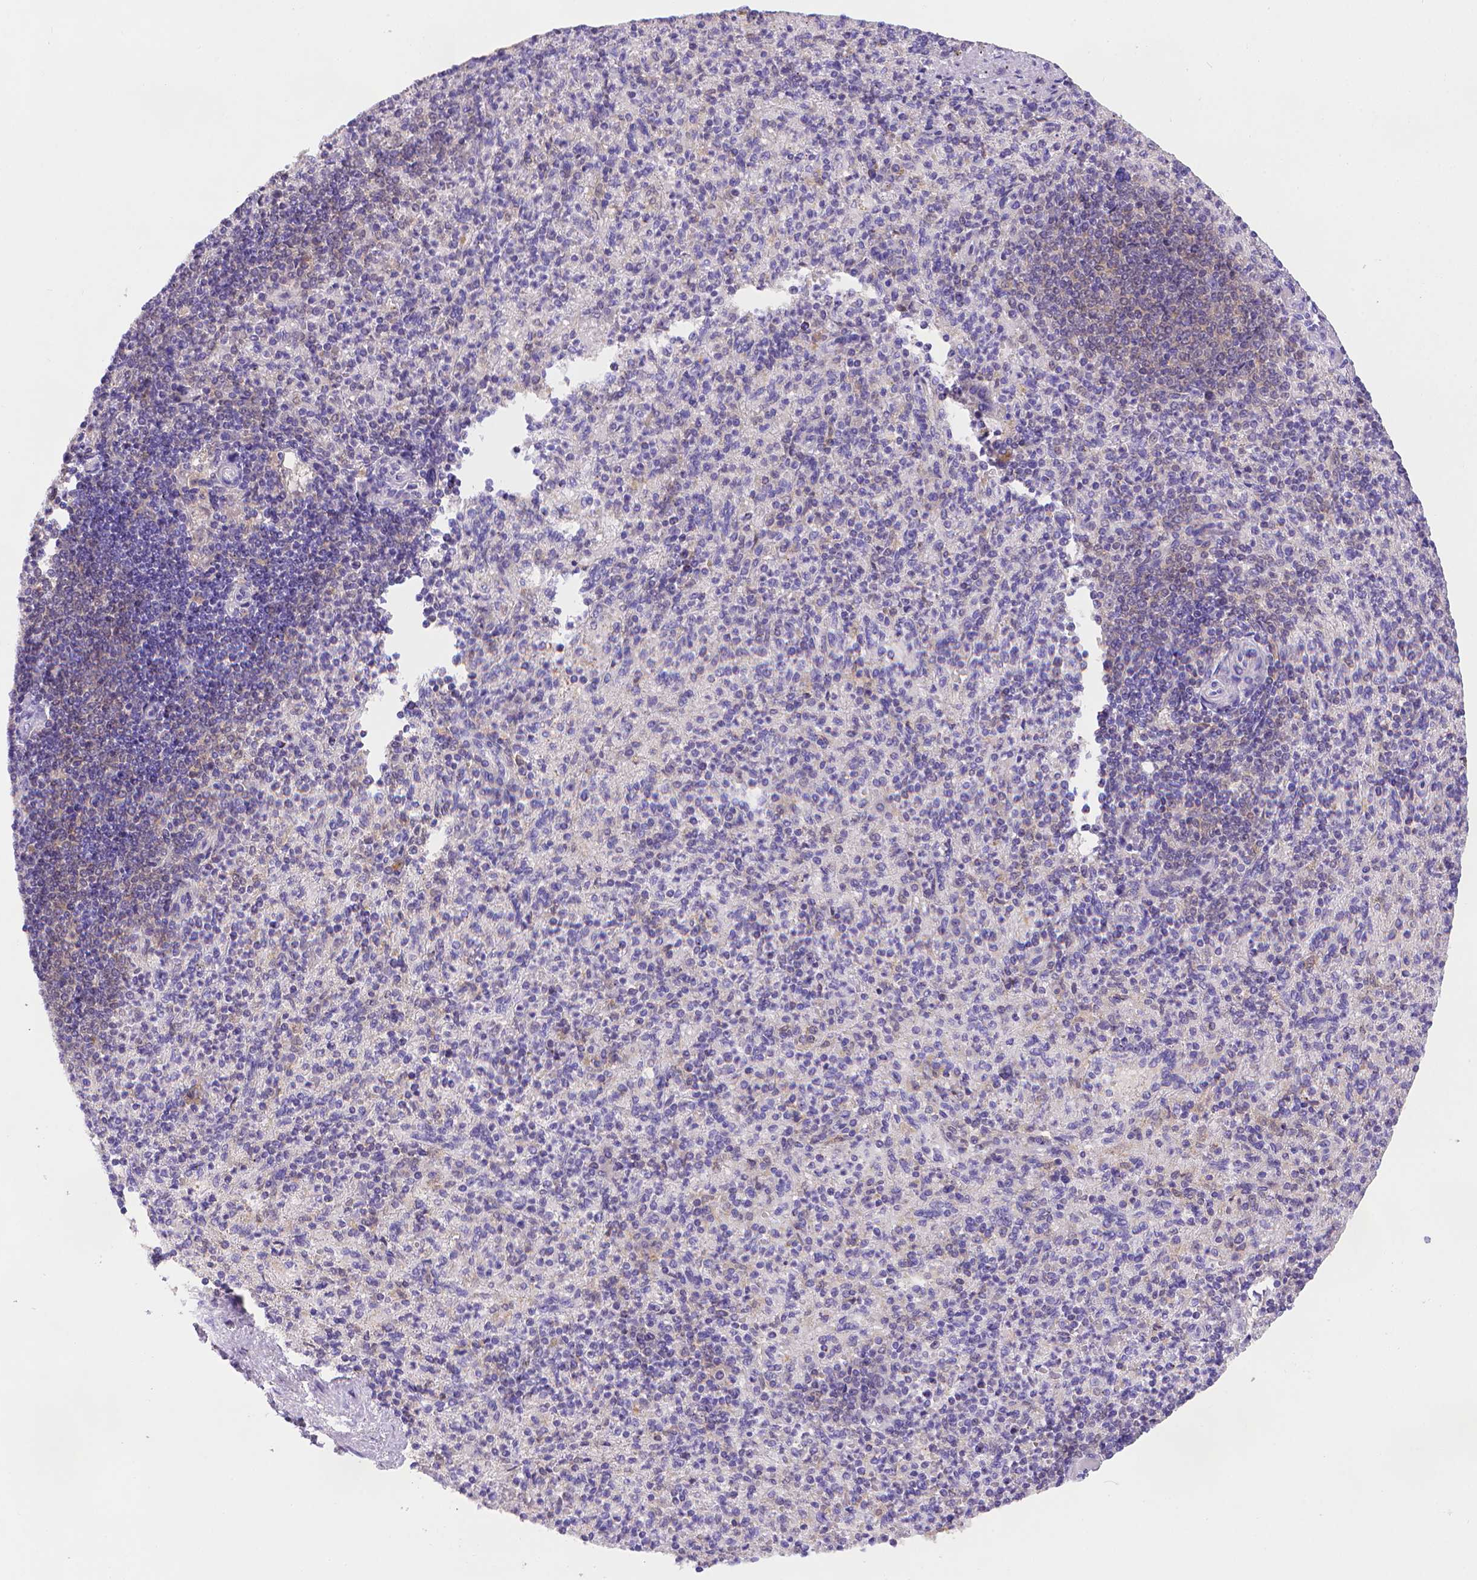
{"staining": {"intensity": "strong", "quantity": "<25%", "location": "cytoplasmic/membranous"}, "tissue": "spleen", "cell_type": "Cells in red pulp", "image_type": "normal", "snomed": [{"axis": "morphology", "description": "Normal tissue, NOS"}, {"axis": "topography", "description": "Spleen"}], "caption": "A medium amount of strong cytoplasmic/membranous positivity is seen in approximately <25% of cells in red pulp in benign spleen. The staining is performed using DAB brown chromogen to label protein expression. The nuclei are counter-stained blue using hematoxylin.", "gene": "FGD2", "patient": {"sex": "female", "age": 74}}